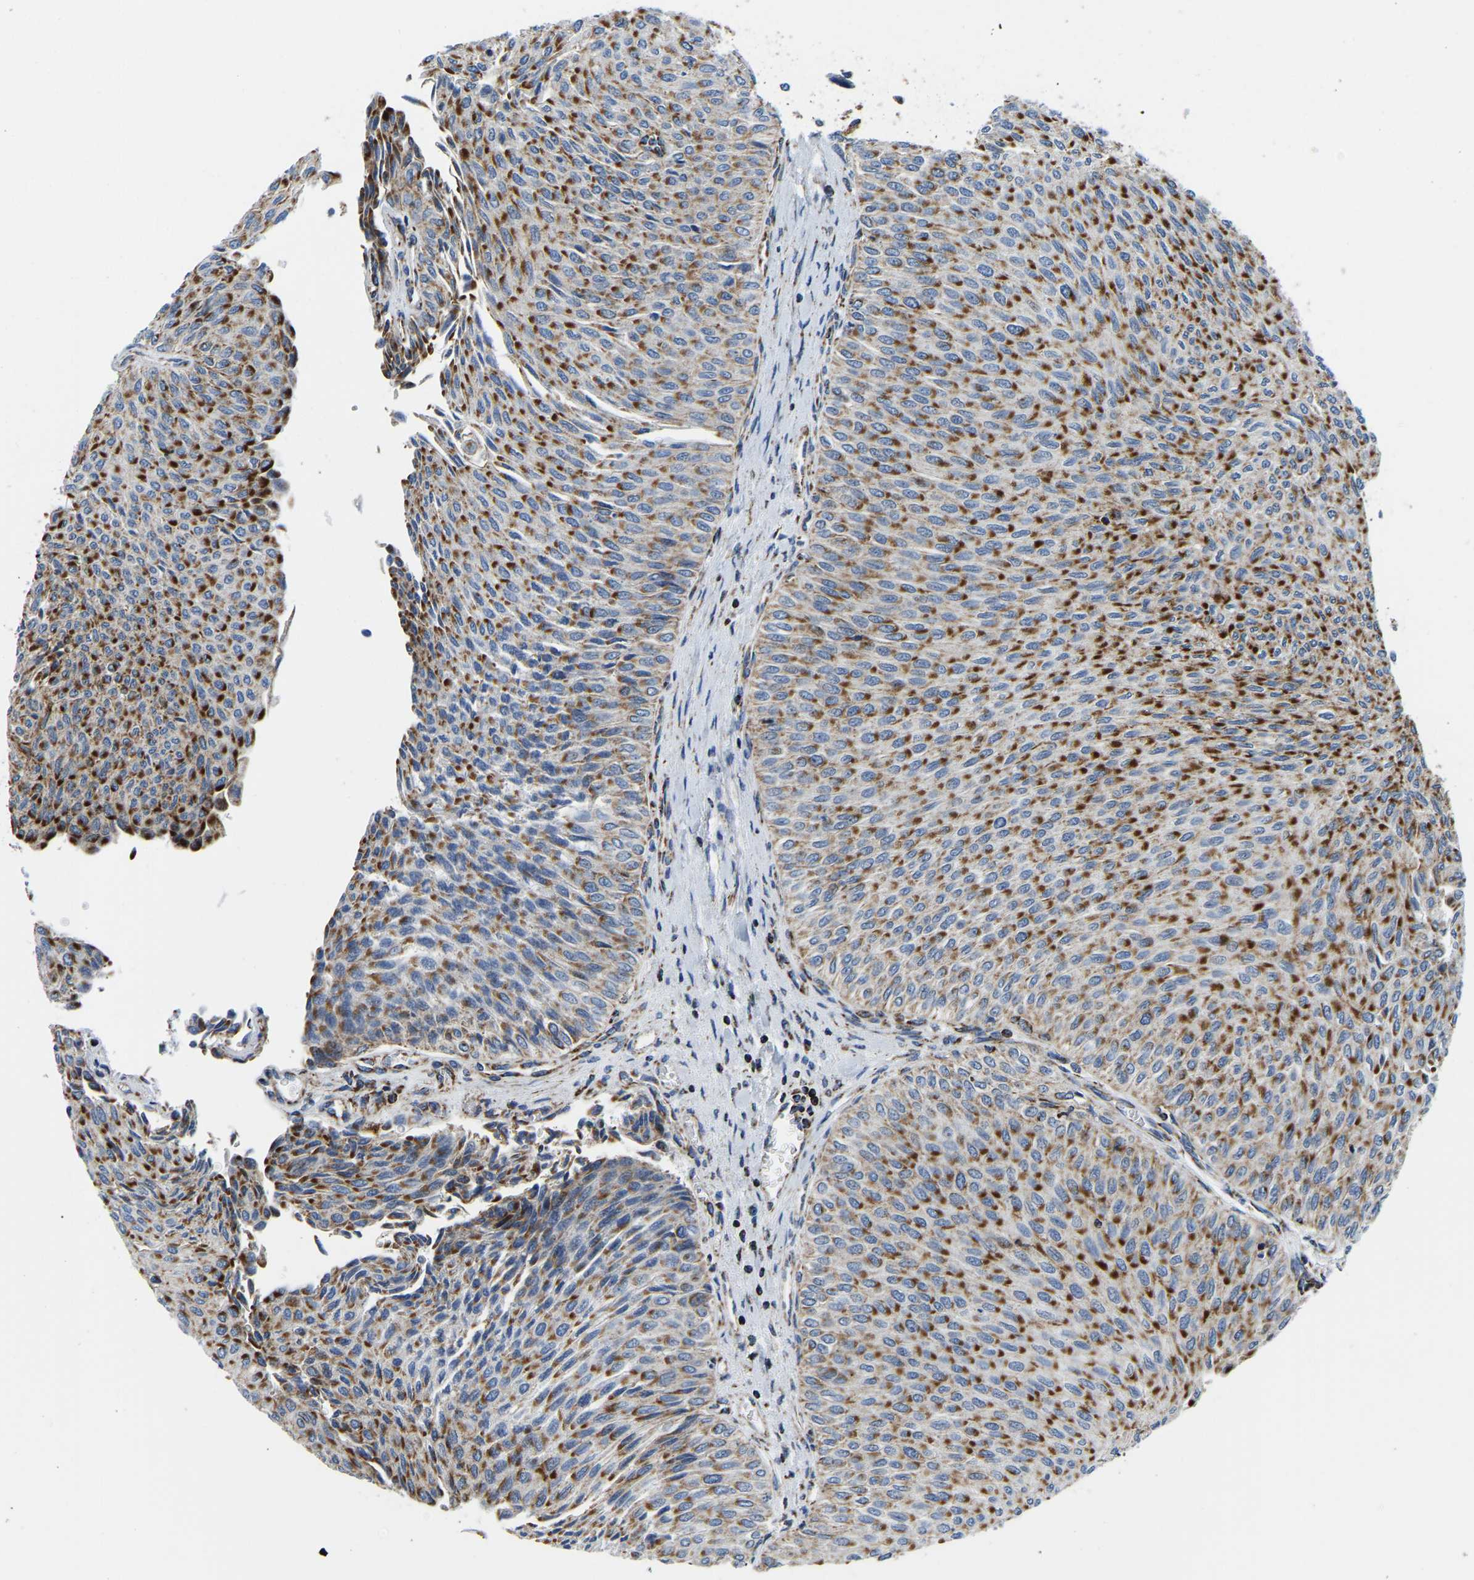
{"staining": {"intensity": "strong", "quantity": "25%-75%", "location": "cytoplasmic/membranous"}, "tissue": "urothelial cancer", "cell_type": "Tumor cells", "image_type": "cancer", "snomed": [{"axis": "morphology", "description": "Urothelial carcinoma, Low grade"}, {"axis": "topography", "description": "Urinary bladder"}], "caption": "Low-grade urothelial carcinoma stained with a brown dye shows strong cytoplasmic/membranous positive staining in about 25%-75% of tumor cells.", "gene": "SFXN1", "patient": {"sex": "male", "age": 78}}